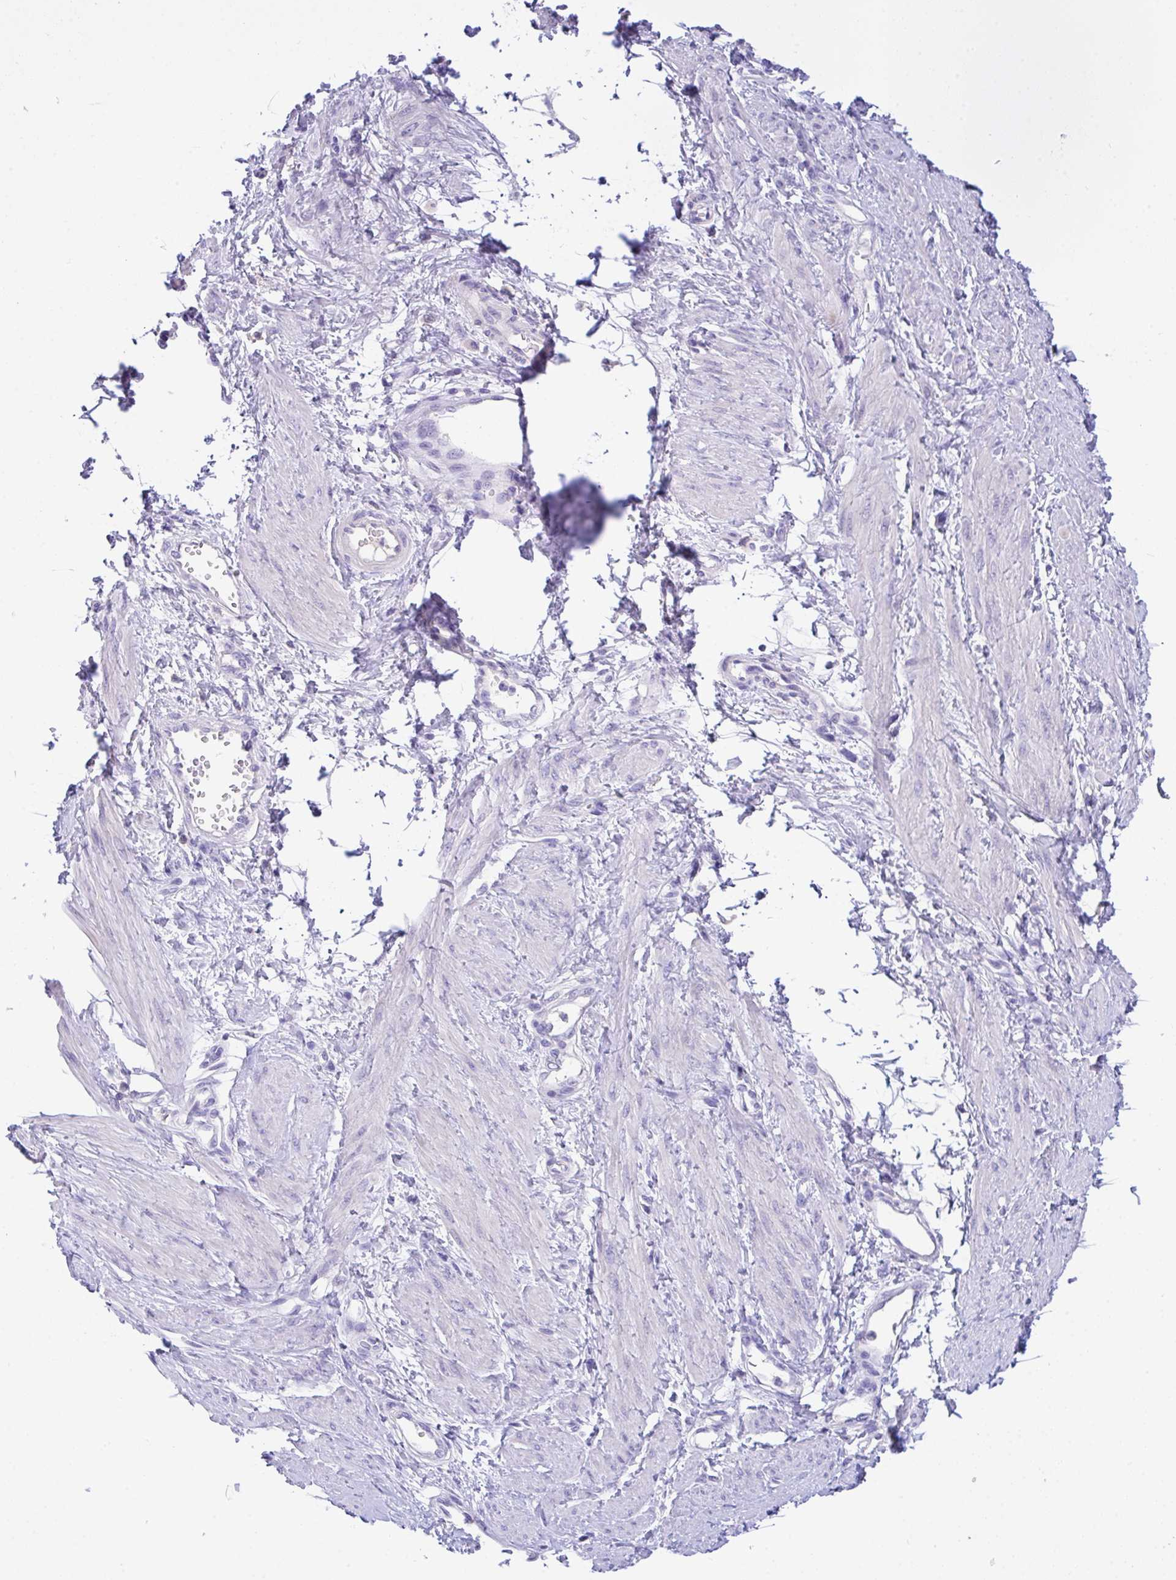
{"staining": {"intensity": "negative", "quantity": "none", "location": "none"}, "tissue": "smooth muscle", "cell_type": "Smooth muscle cells", "image_type": "normal", "snomed": [{"axis": "morphology", "description": "Normal tissue, NOS"}, {"axis": "topography", "description": "Smooth muscle"}, {"axis": "topography", "description": "Uterus"}], "caption": "Immunohistochemical staining of unremarkable smooth muscle shows no significant expression in smooth muscle cells.", "gene": "CA10", "patient": {"sex": "female", "age": 39}}